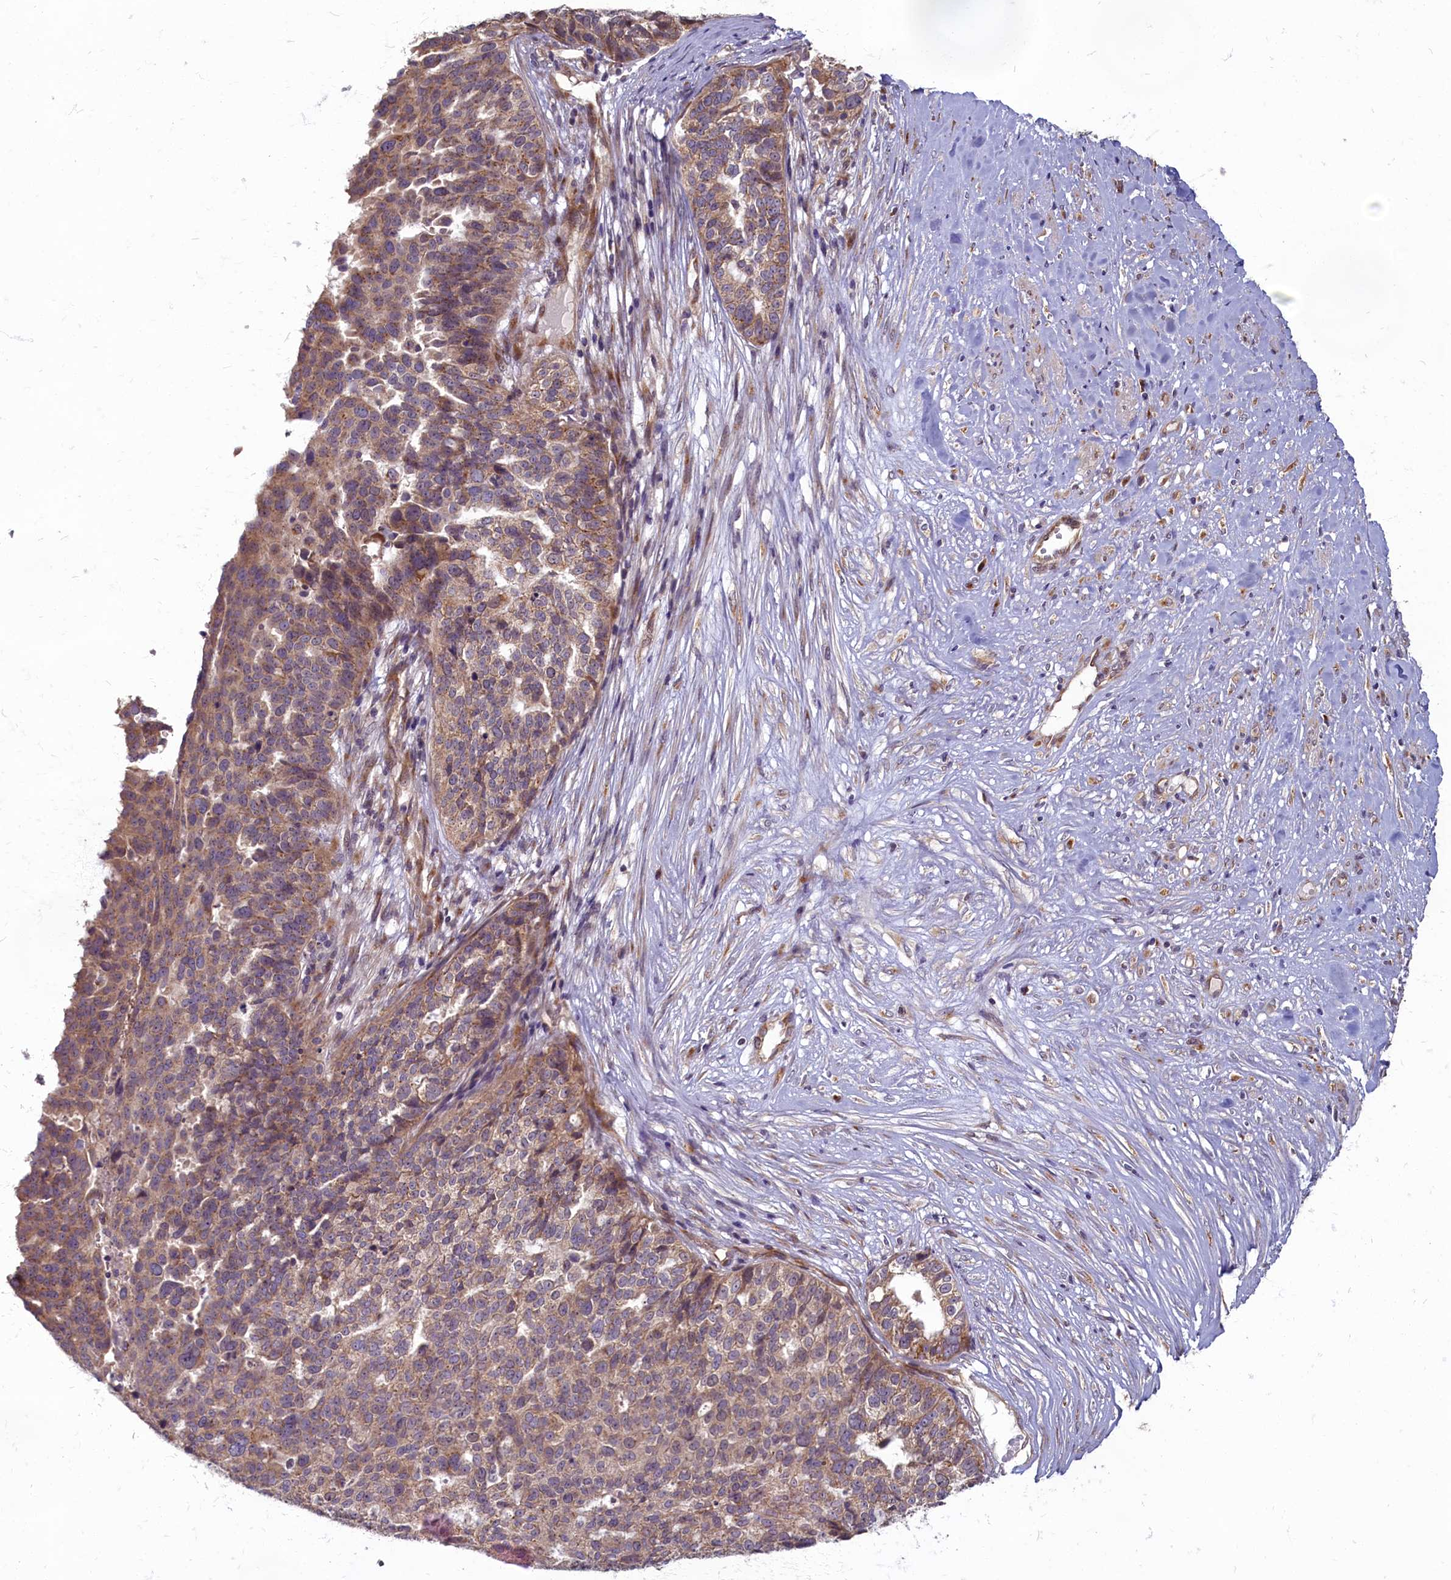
{"staining": {"intensity": "moderate", "quantity": ">75%", "location": "cytoplasmic/membranous"}, "tissue": "ovarian cancer", "cell_type": "Tumor cells", "image_type": "cancer", "snomed": [{"axis": "morphology", "description": "Cystadenocarcinoma, serous, NOS"}, {"axis": "topography", "description": "Ovary"}], "caption": "This histopathology image shows IHC staining of human ovarian cancer (serous cystadenocarcinoma), with medium moderate cytoplasmic/membranous positivity in about >75% of tumor cells.", "gene": "MYCBP", "patient": {"sex": "female", "age": 59}}